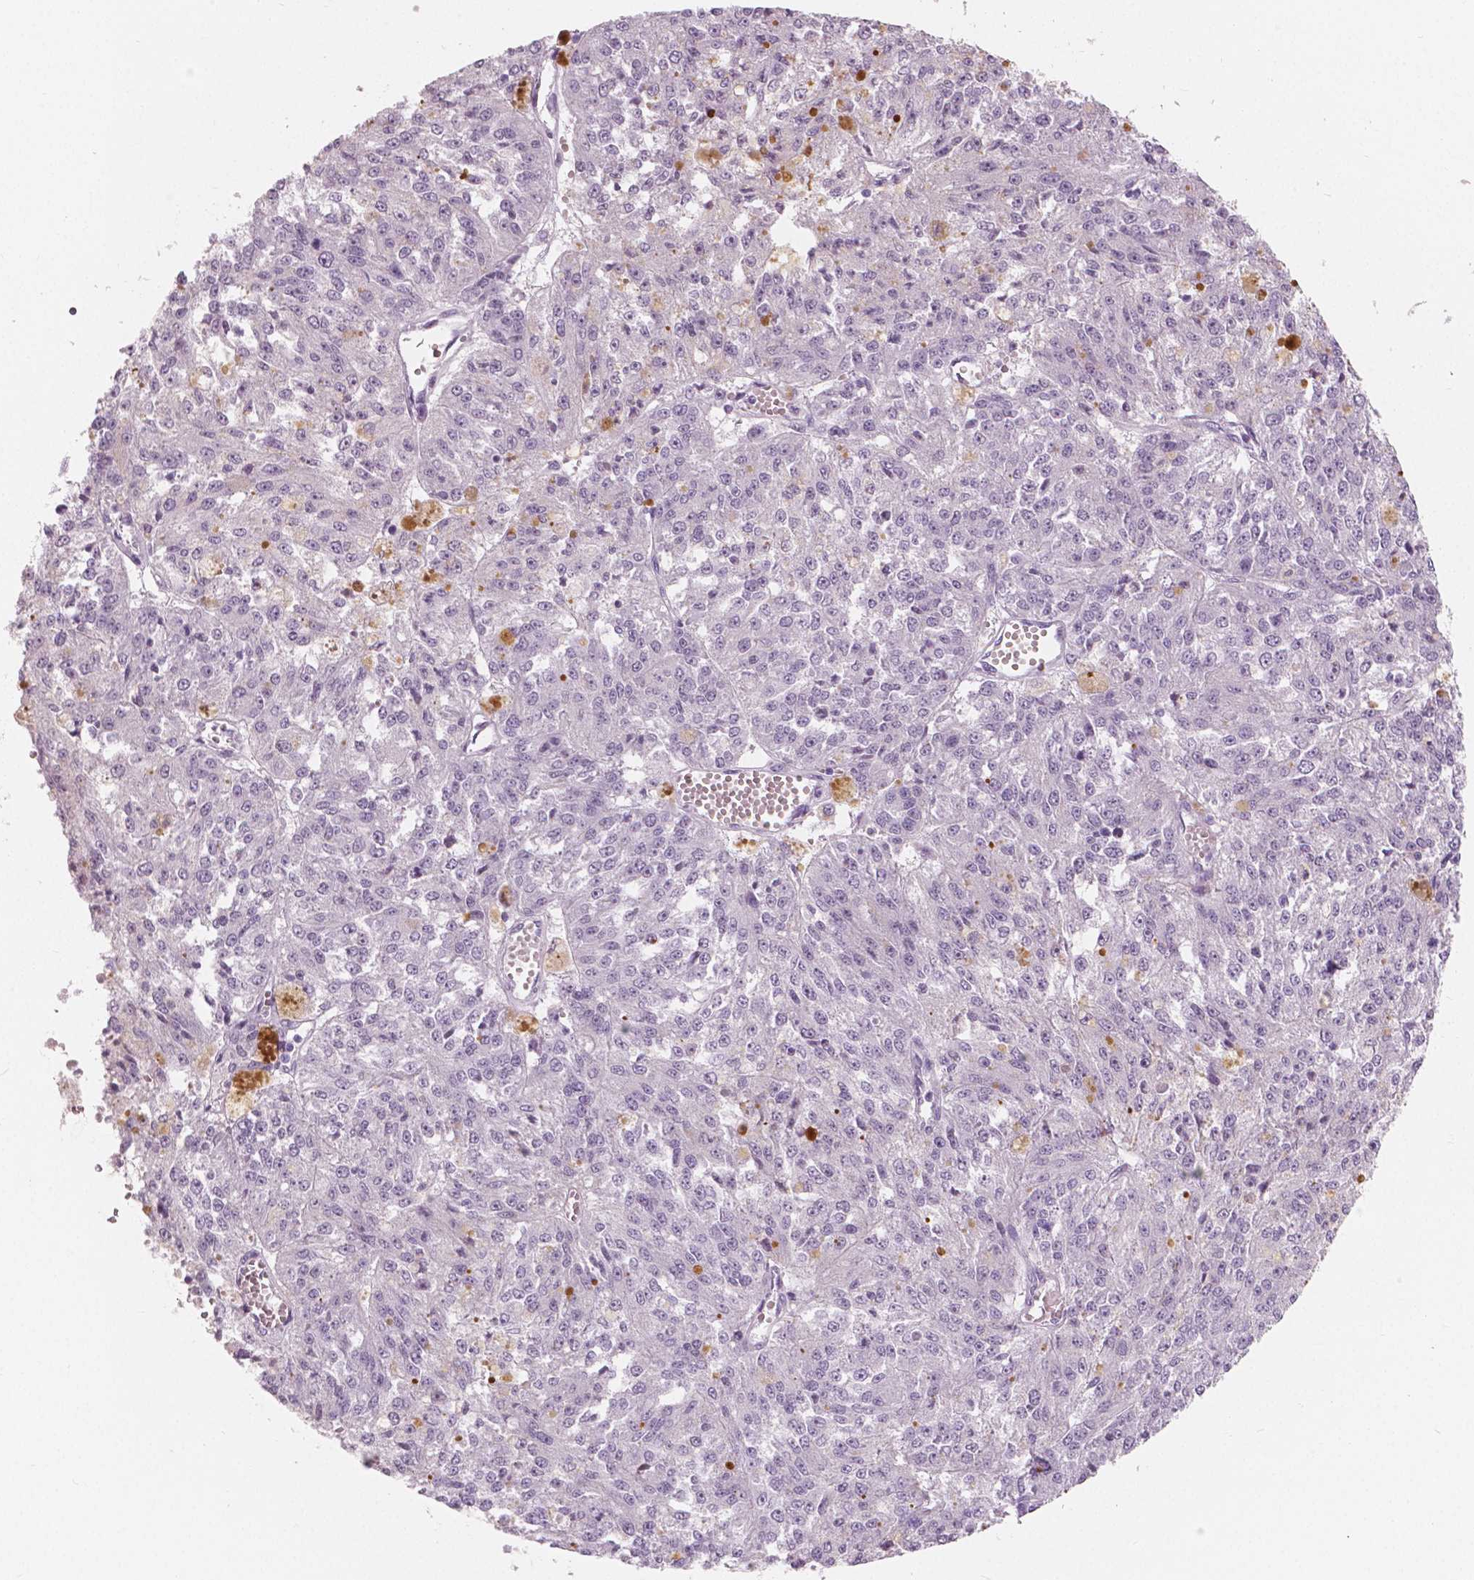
{"staining": {"intensity": "negative", "quantity": "none", "location": "none"}, "tissue": "melanoma", "cell_type": "Tumor cells", "image_type": "cancer", "snomed": [{"axis": "morphology", "description": "Malignant melanoma, Metastatic site"}, {"axis": "topography", "description": "Lymph node"}], "caption": "The photomicrograph shows no staining of tumor cells in melanoma. (DAB (3,3'-diaminobenzidine) immunohistochemistry (IHC) with hematoxylin counter stain).", "gene": "A4GNT", "patient": {"sex": "female", "age": 64}}